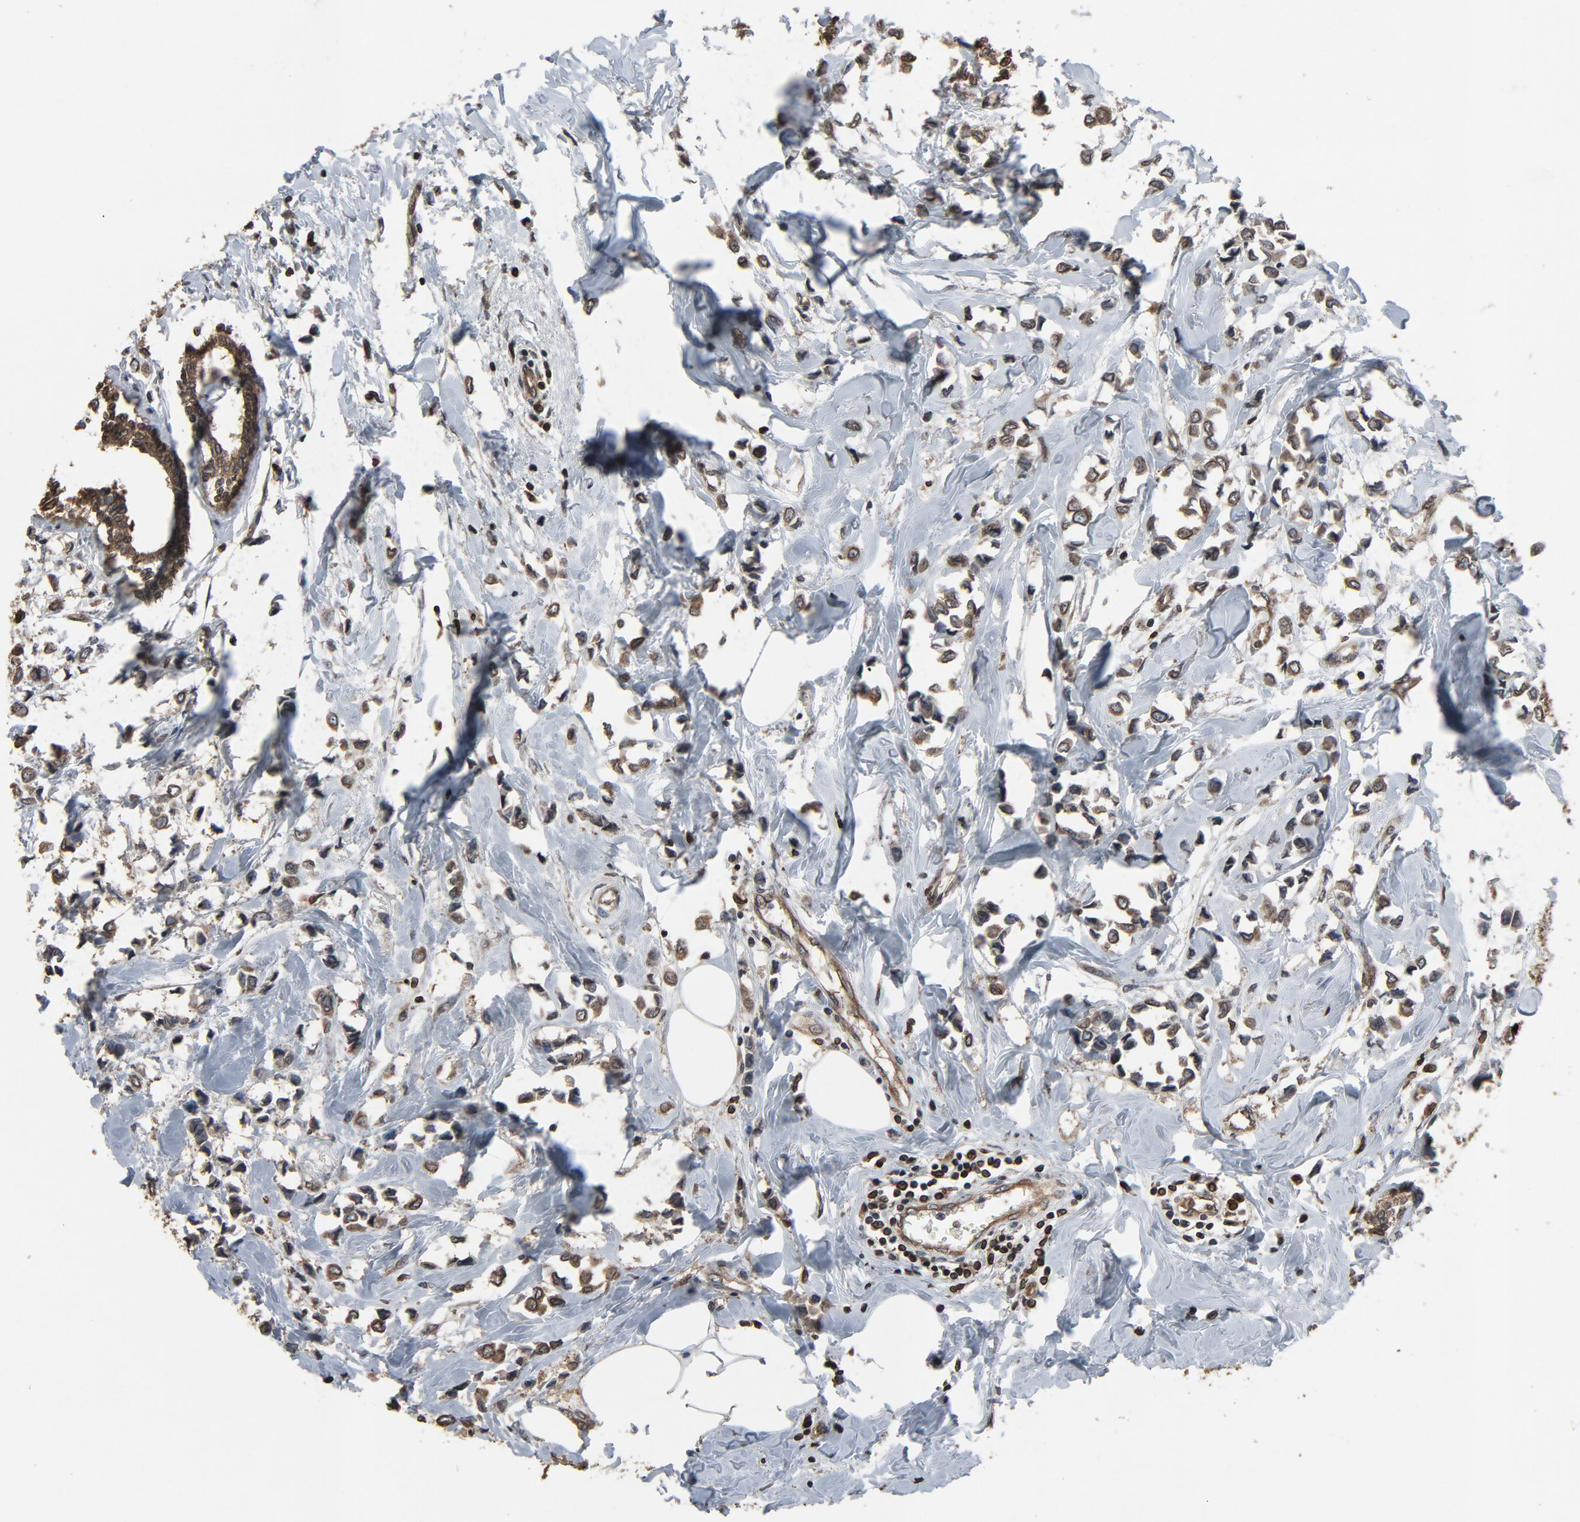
{"staining": {"intensity": "weak", "quantity": "25%-75%", "location": "cytoplasmic/membranous,nuclear"}, "tissue": "breast cancer", "cell_type": "Tumor cells", "image_type": "cancer", "snomed": [{"axis": "morphology", "description": "Lobular carcinoma"}, {"axis": "topography", "description": "Breast"}], "caption": "A micrograph of human breast lobular carcinoma stained for a protein demonstrates weak cytoplasmic/membranous and nuclear brown staining in tumor cells.", "gene": "UBE2D1", "patient": {"sex": "female", "age": 51}}